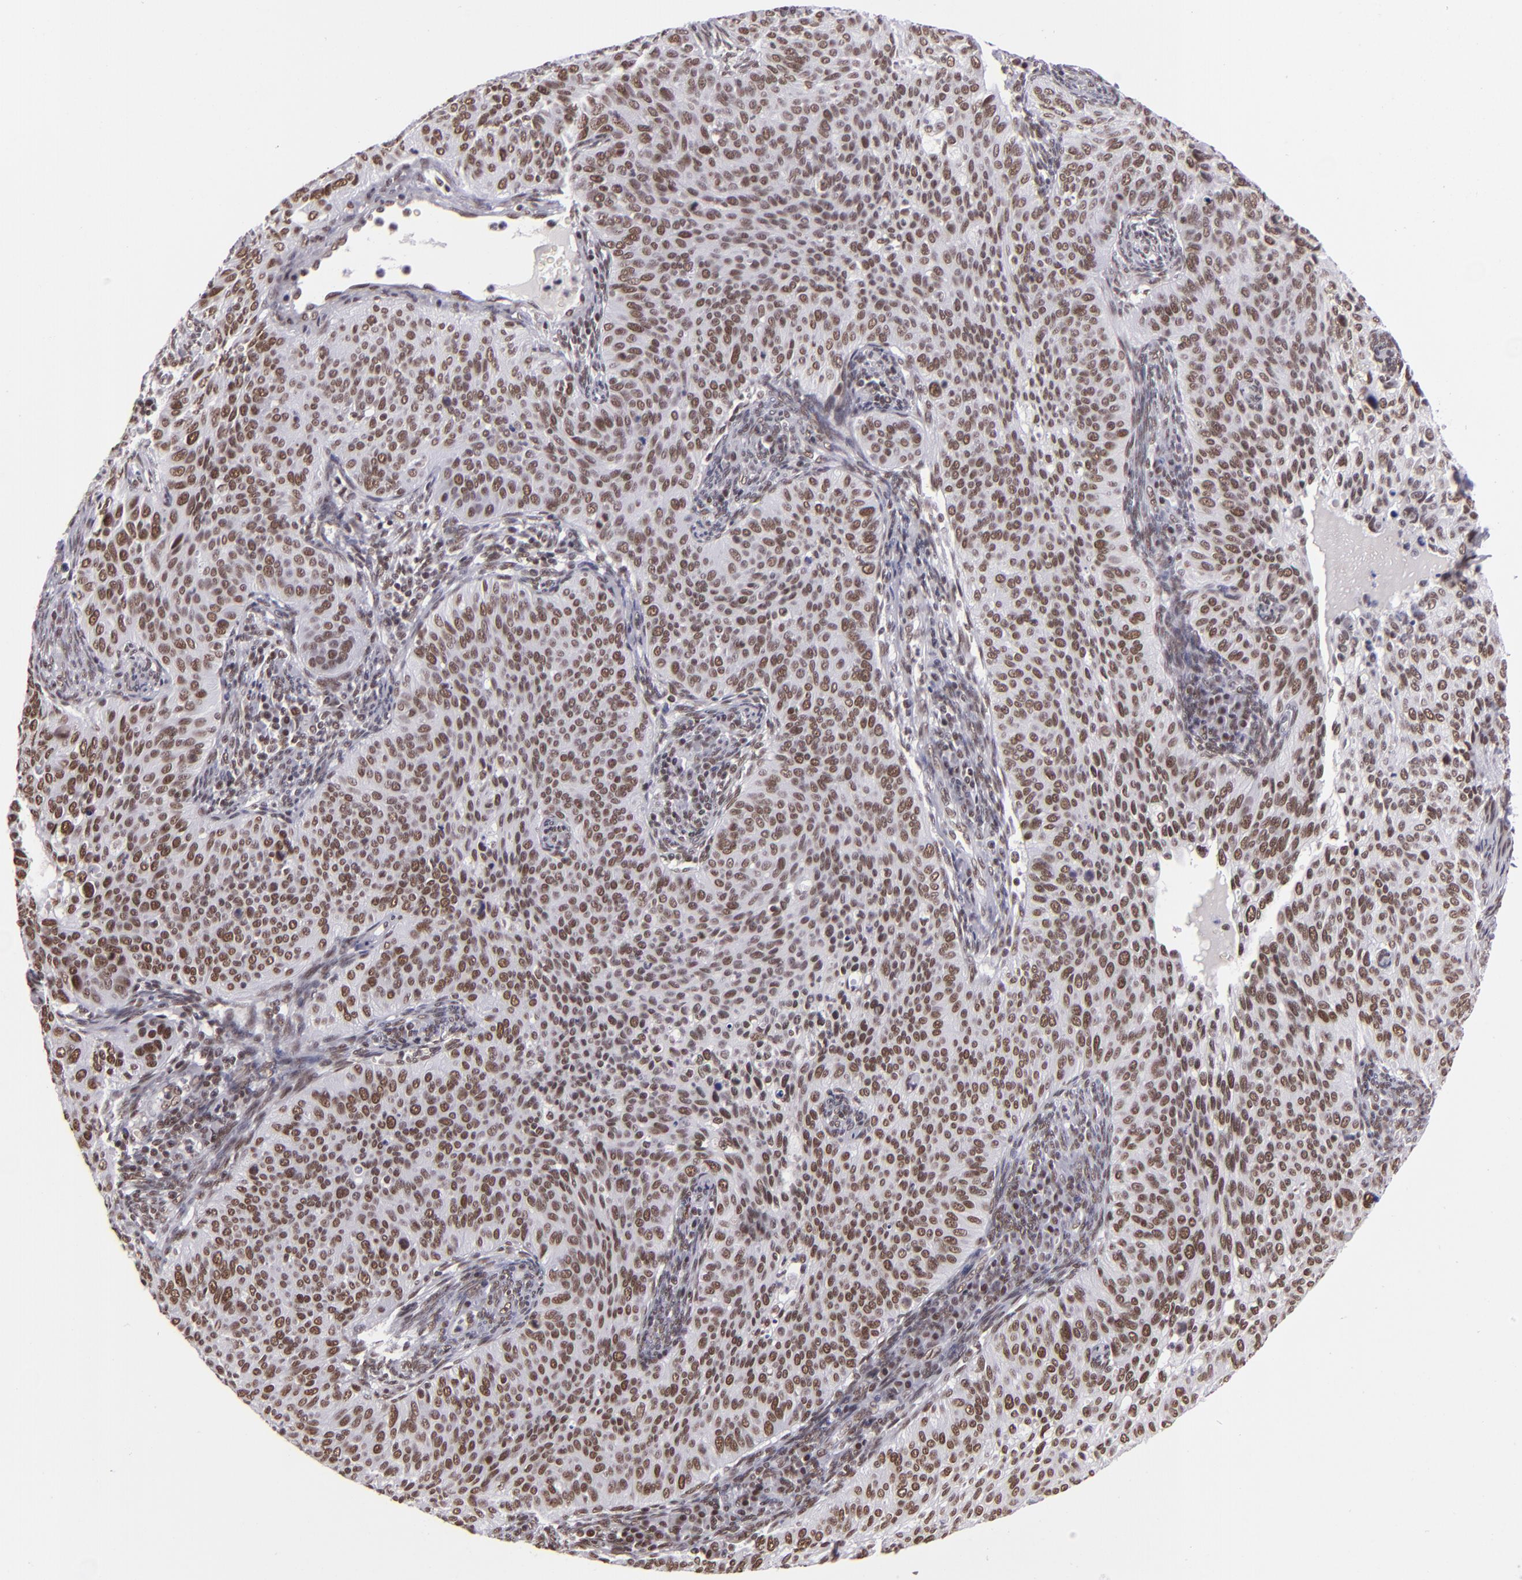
{"staining": {"intensity": "moderate", "quantity": ">75%", "location": "nuclear"}, "tissue": "cervical cancer", "cell_type": "Tumor cells", "image_type": "cancer", "snomed": [{"axis": "morphology", "description": "Adenocarcinoma, NOS"}, {"axis": "topography", "description": "Cervix"}], "caption": "Immunohistochemical staining of cervical adenocarcinoma reveals moderate nuclear protein expression in approximately >75% of tumor cells.", "gene": "BRD8", "patient": {"sex": "female", "age": 29}}